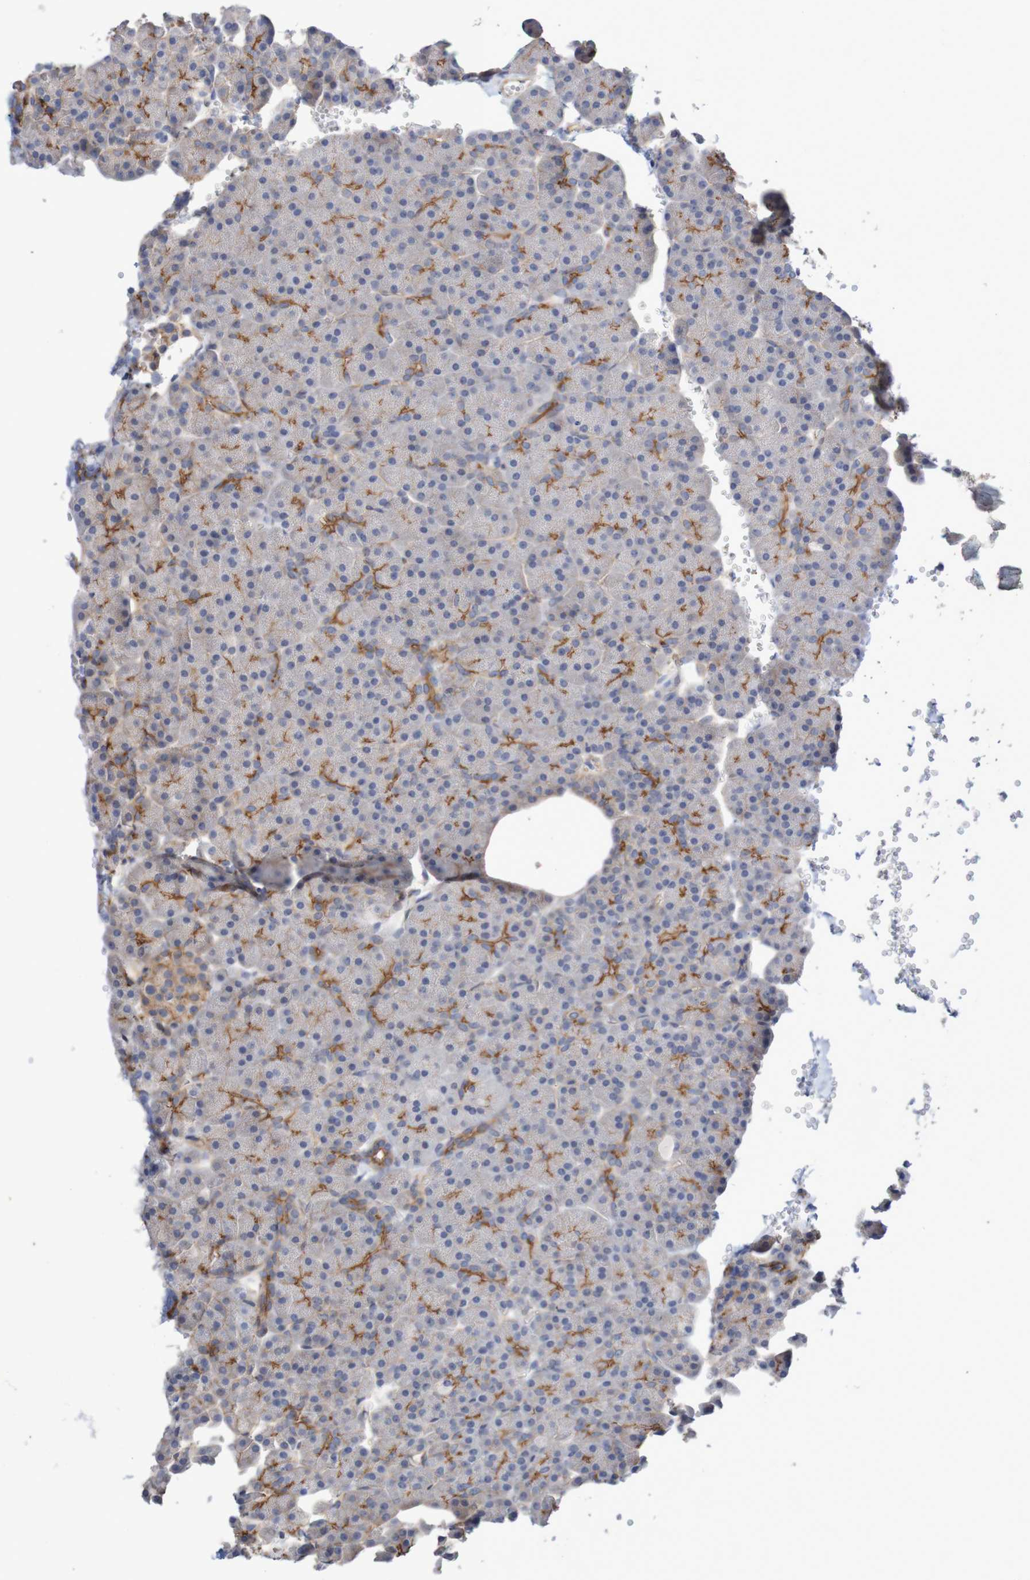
{"staining": {"intensity": "moderate", "quantity": "25%-75%", "location": "cytoplasmic/membranous"}, "tissue": "pancreas", "cell_type": "Exocrine glandular cells", "image_type": "normal", "snomed": [{"axis": "morphology", "description": "Normal tissue, NOS"}, {"axis": "topography", "description": "Pancreas"}], "caption": "Protein expression by immunohistochemistry shows moderate cytoplasmic/membranous expression in approximately 25%-75% of exocrine glandular cells in benign pancreas.", "gene": "NECTIN2", "patient": {"sex": "female", "age": 35}}